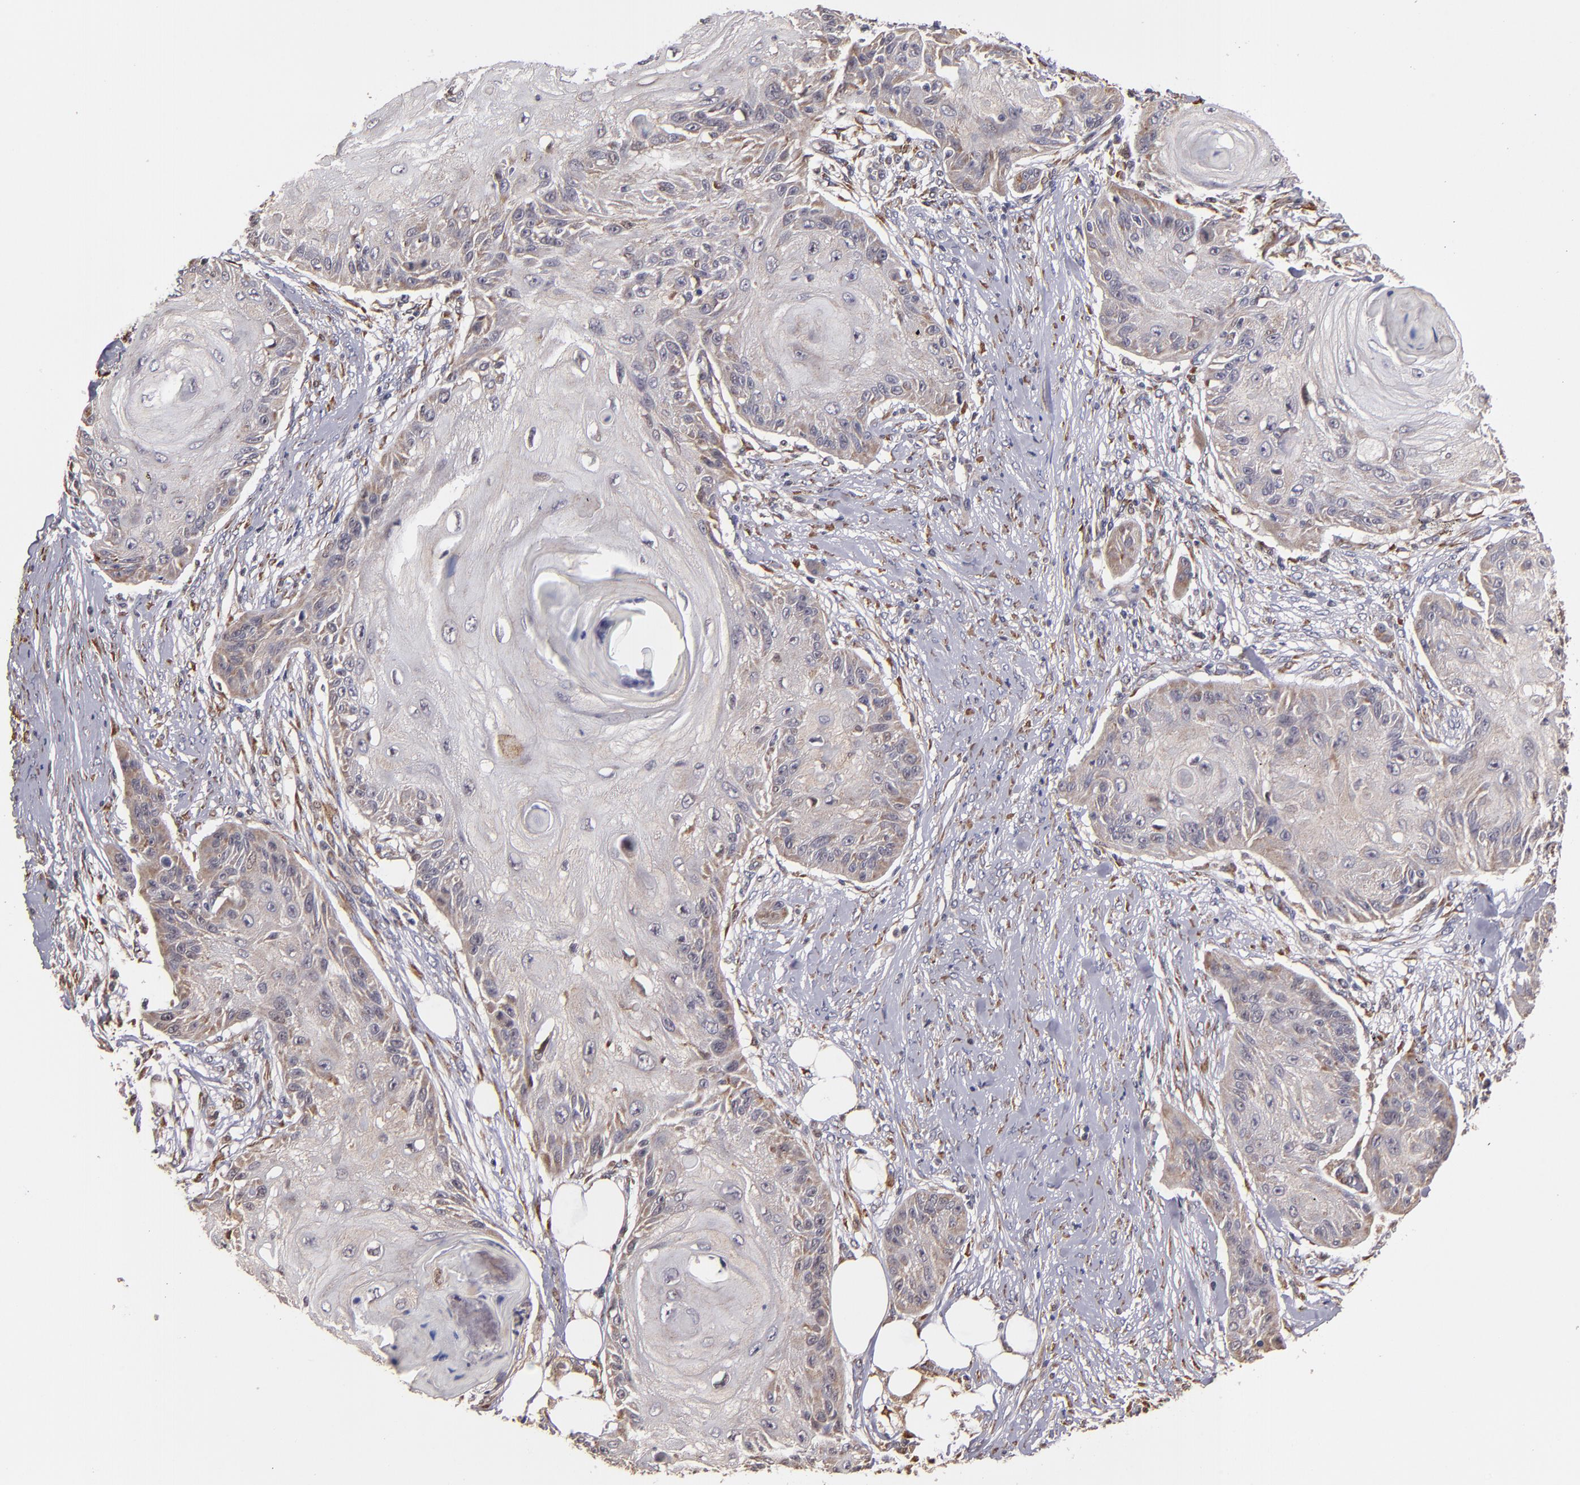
{"staining": {"intensity": "weak", "quantity": "25%-75%", "location": "cytoplasmic/membranous"}, "tissue": "skin cancer", "cell_type": "Tumor cells", "image_type": "cancer", "snomed": [{"axis": "morphology", "description": "Squamous cell carcinoma, NOS"}, {"axis": "topography", "description": "Skin"}], "caption": "Human skin cancer (squamous cell carcinoma) stained with a protein marker demonstrates weak staining in tumor cells.", "gene": "CASP1", "patient": {"sex": "female", "age": 88}}